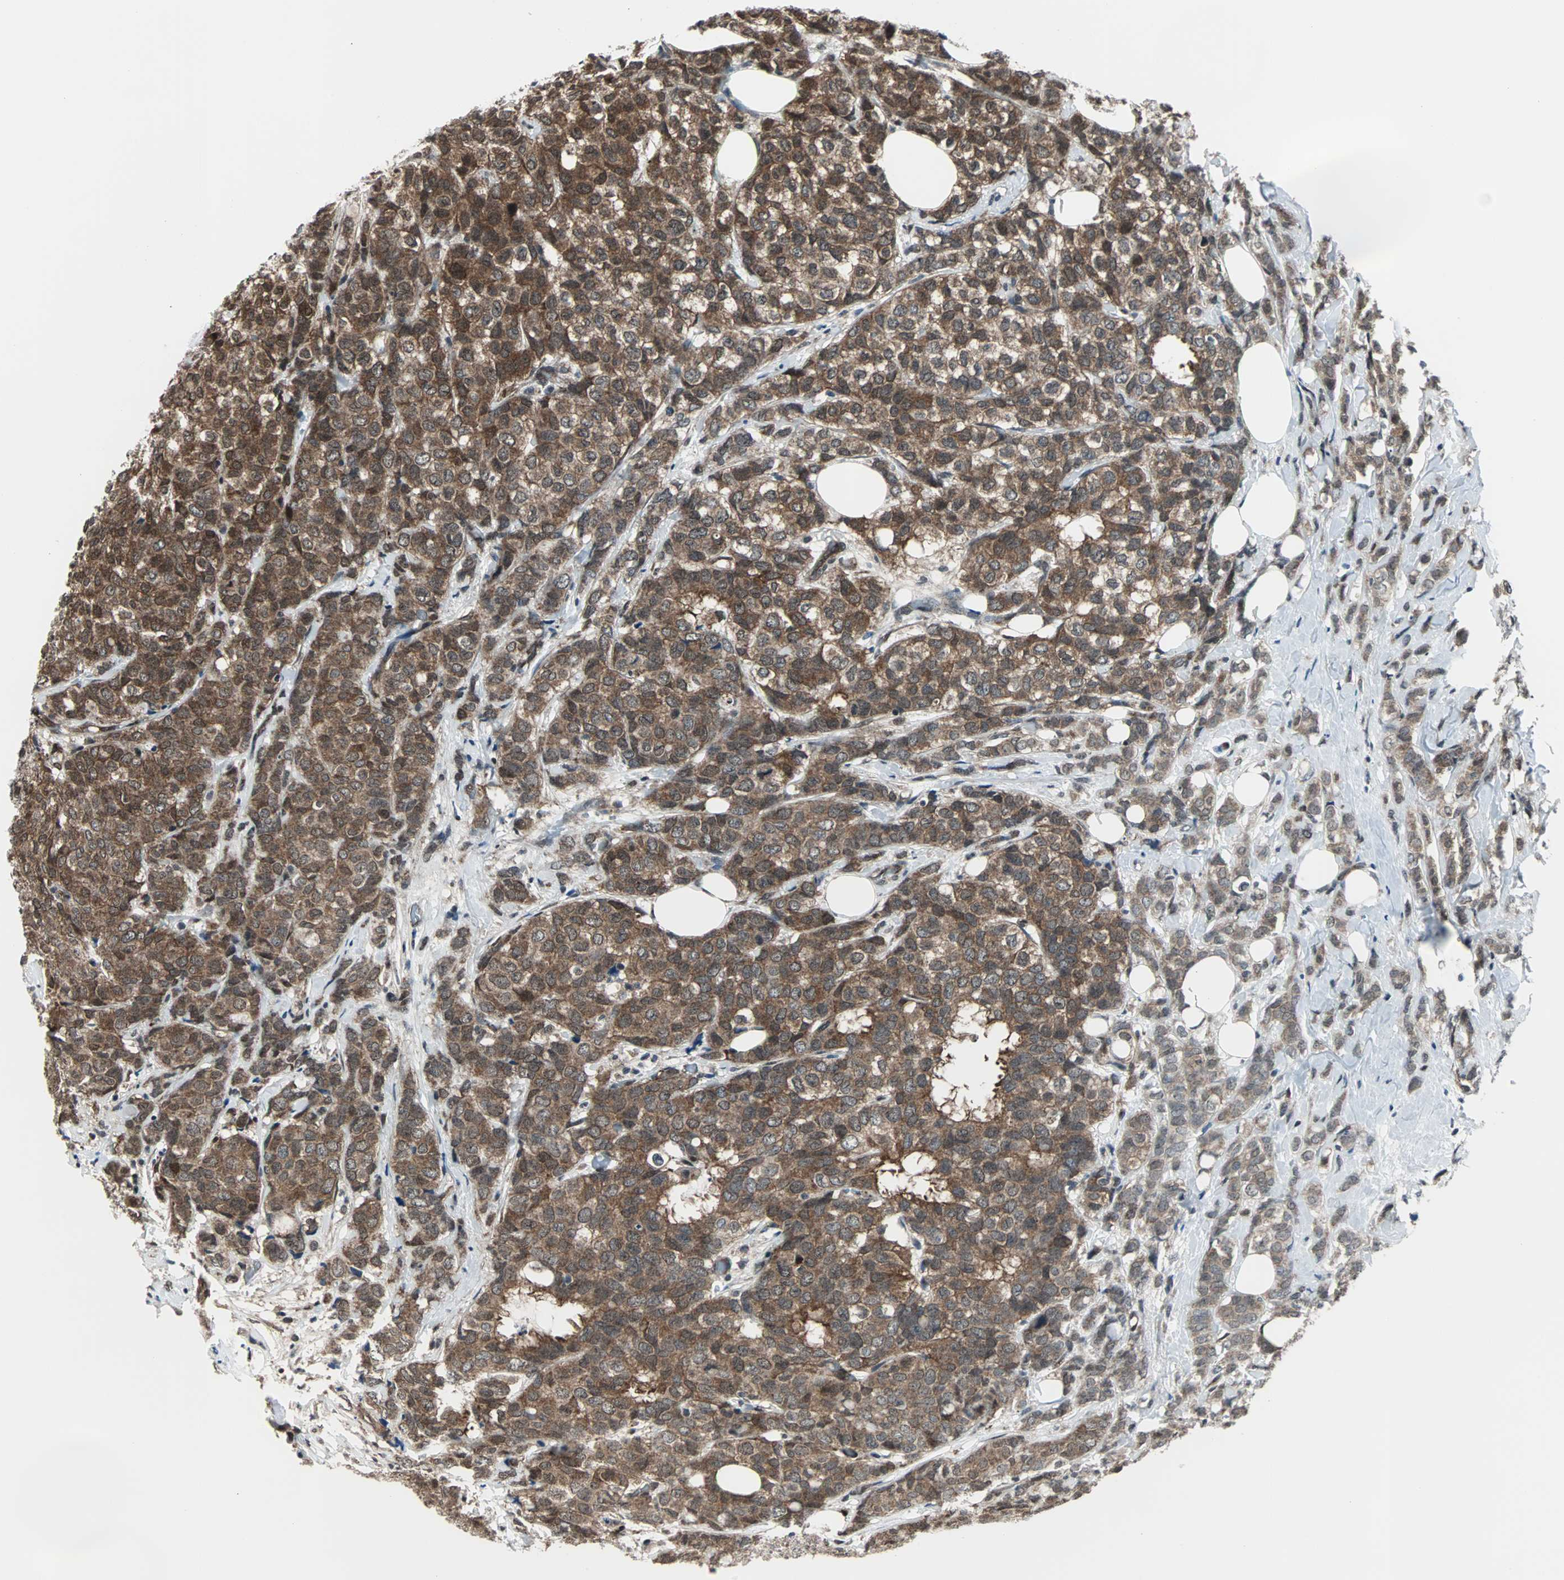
{"staining": {"intensity": "strong", "quantity": ">75%", "location": "cytoplasmic/membranous,nuclear"}, "tissue": "breast cancer", "cell_type": "Tumor cells", "image_type": "cancer", "snomed": [{"axis": "morphology", "description": "Lobular carcinoma"}, {"axis": "topography", "description": "Breast"}], "caption": "Immunohistochemistry (DAB) staining of lobular carcinoma (breast) shows strong cytoplasmic/membranous and nuclear protein staining in approximately >75% of tumor cells.", "gene": "VCP", "patient": {"sex": "female", "age": 60}}